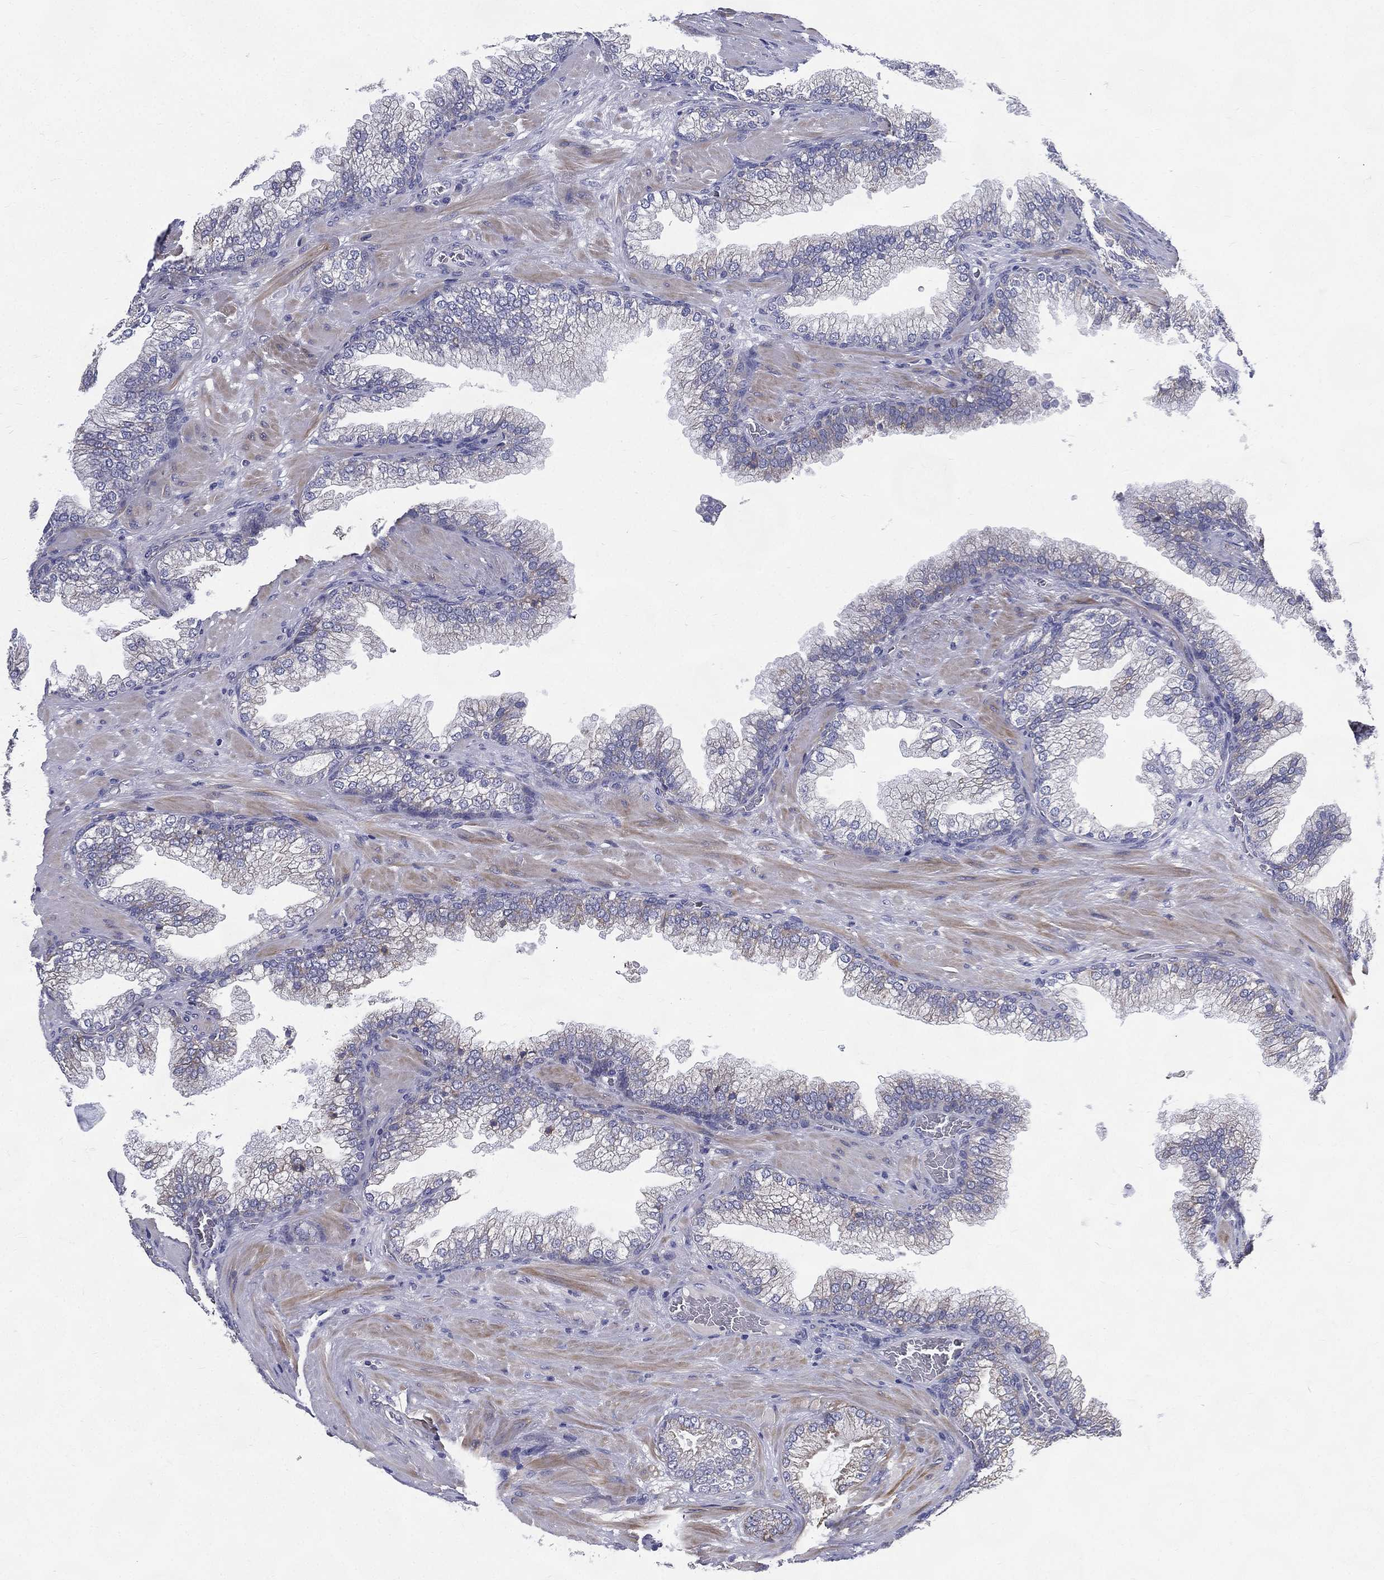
{"staining": {"intensity": "negative", "quantity": "none", "location": "none"}, "tissue": "prostate cancer", "cell_type": "Tumor cells", "image_type": "cancer", "snomed": [{"axis": "morphology", "description": "Adenocarcinoma, Low grade"}, {"axis": "topography", "description": "Prostate"}], "caption": "DAB immunohistochemical staining of human prostate cancer (adenocarcinoma (low-grade)) demonstrates no significant positivity in tumor cells. (DAB immunohistochemistry visualized using brightfield microscopy, high magnification).", "gene": "PWWP3A", "patient": {"sex": "male", "age": 57}}